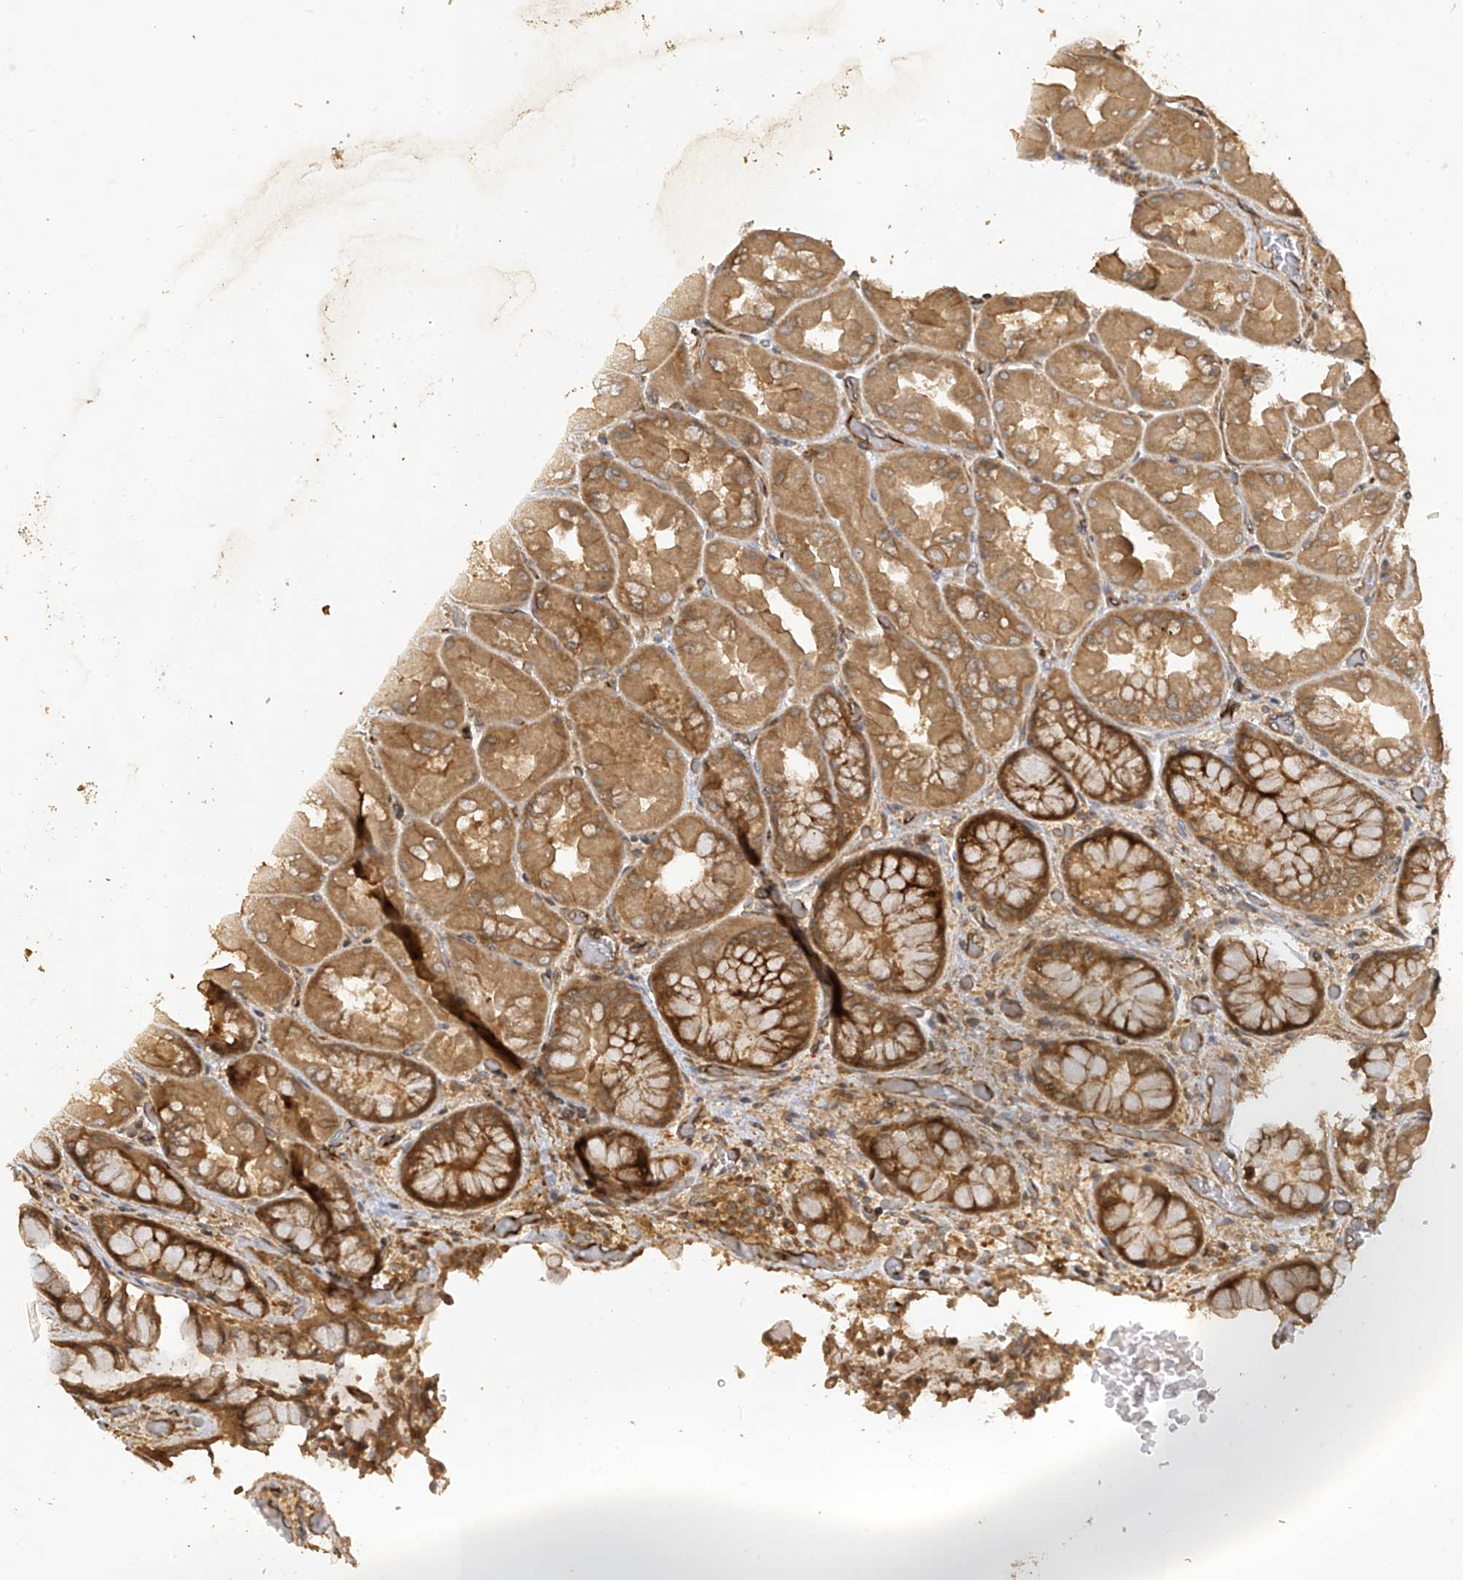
{"staining": {"intensity": "moderate", "quantity": ">75%", "location": "cytoplasmic/membranous"}, "tissue": "stomach", "cell_type": "Glandular cells", "image_type": "normal", "snomed": [{"axis": "morphology", "description": "Normal tissue, NOS"}, {"axis": "topography", "description": "Stomach"}], "caption": "An IHC histopathology image of unremarkable tissue is shown. Protein staining in brown shows moderate cytoplasmic/membranous positivity in stomach within glandular cells. The staining was performed using DAB (3,3'-diaminobenzidine) to visualize the protein expression in brown, while the nuclei were stained in blue with hematoxylin (Magnification: 20x).", "gene": "ZNF653", "patient": {"sex": "female", "age": 61}}